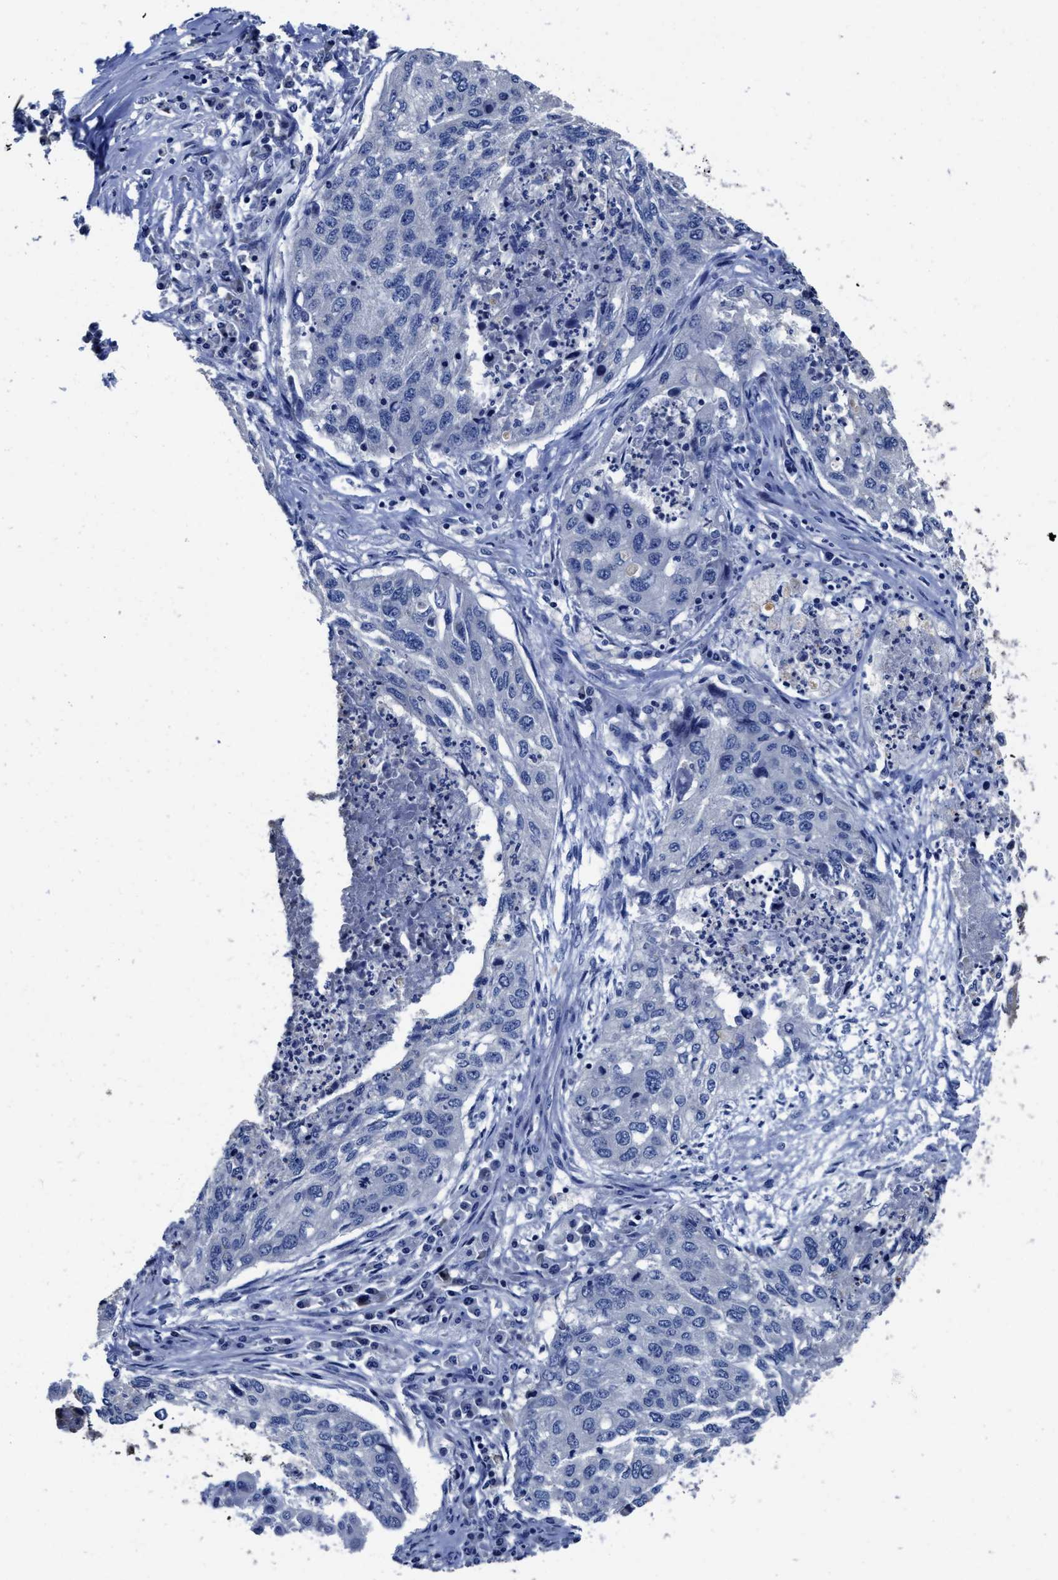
{"staining": {"intensity": "negative", "quantity": "none", "location": "none"}, "tissue": "lung cancer", "cell_type": "Tumor cells", "image_type": "cancer", "snomed": [{"axis": "morphology", "description": "Squamous cell carcinoma, NOS"}, {"axis": "topography", "description": "Lung"}], "caption": "Immunohistochemical staining of squamous cell carcinoma (lung) reveals no significant staining in tumor cells.", "gene": "HOOK1", "patient": {"sex": "female", "age": 63}}